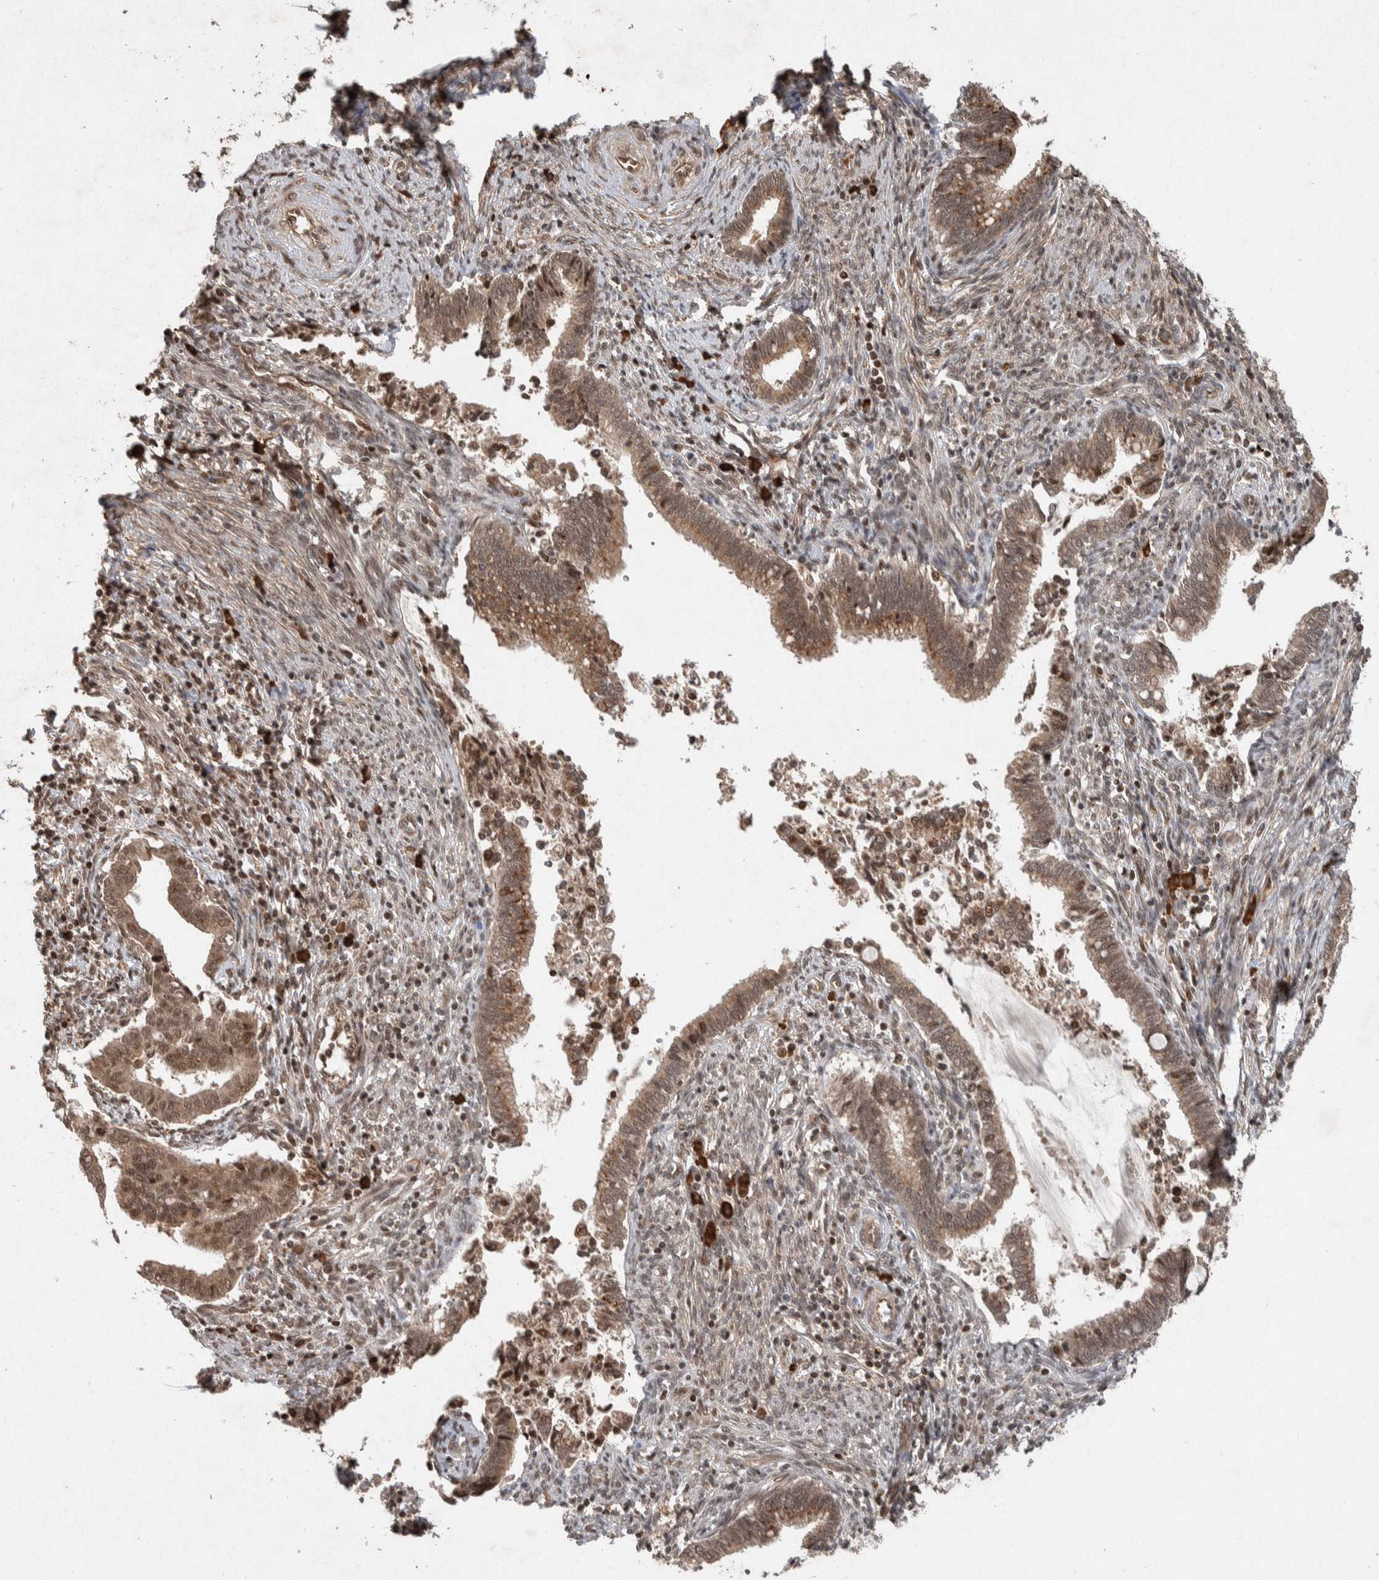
{"staining": {"intensity": "moderate", "quantity": ">75%", "location": "cytoplasmic/membranous,nuclear"}, "tissue": "cervical cancer", "cell_type": "Tumor cells", "image_type": "cancer", "snomed": [{"axis": "morphology", "description": "Adenocarcinoma, NOS"}, {"axis": "topography", "description": "Cervix"}], "caption": "A high-resolution histopathology image shows immunohistochemistry staining of cervical cancer (adenocarcinoma), which reveals moderate cytoplasmic/membranous and nuclear expression in approximately >75% of tumor cells.", "gene": "TOR1B", "patient": {"sex": "female", "age": 44}}